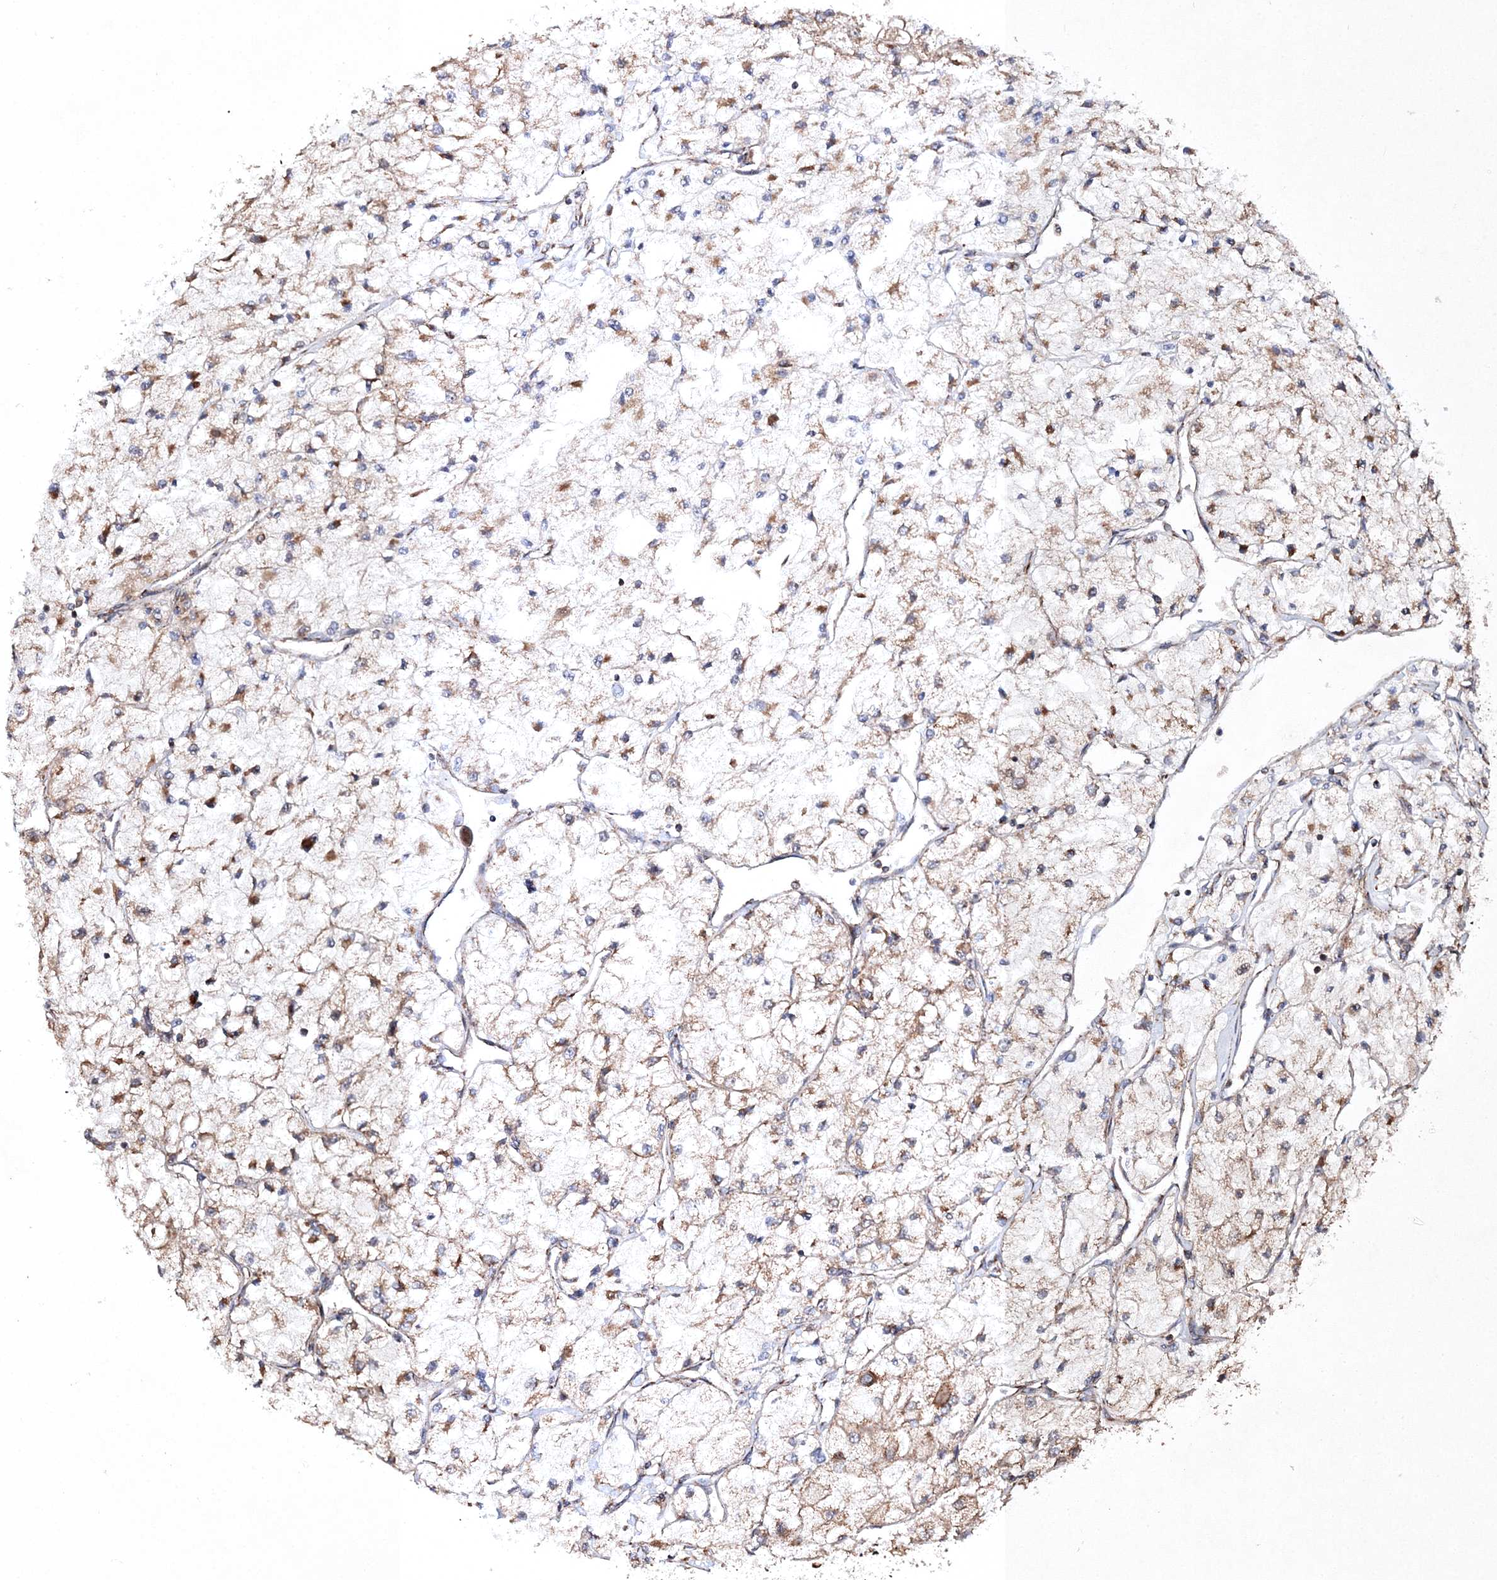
{"staining": {"intensity": "moderate", "quantity": "25%-75%", "location": "cytoplasmic/membranous"}, "tissue": "renal cancer", "cell_type": "Tumor cells", "image_type": "cancer", "snomed": [{"axis": "morphology", "description": "Adenocarcinoma, NOS"}, {"axis": "topography", "description": "Kidney"}], "caption": "Immunohistochemical staining of renal adenocarcinoma demonstrates moderate cytoplasmic/membranous protein expression in about 25%-75% of tumor cells.", "gene": "SCRN3", "patient": {"sex": "male", "age": 80}}